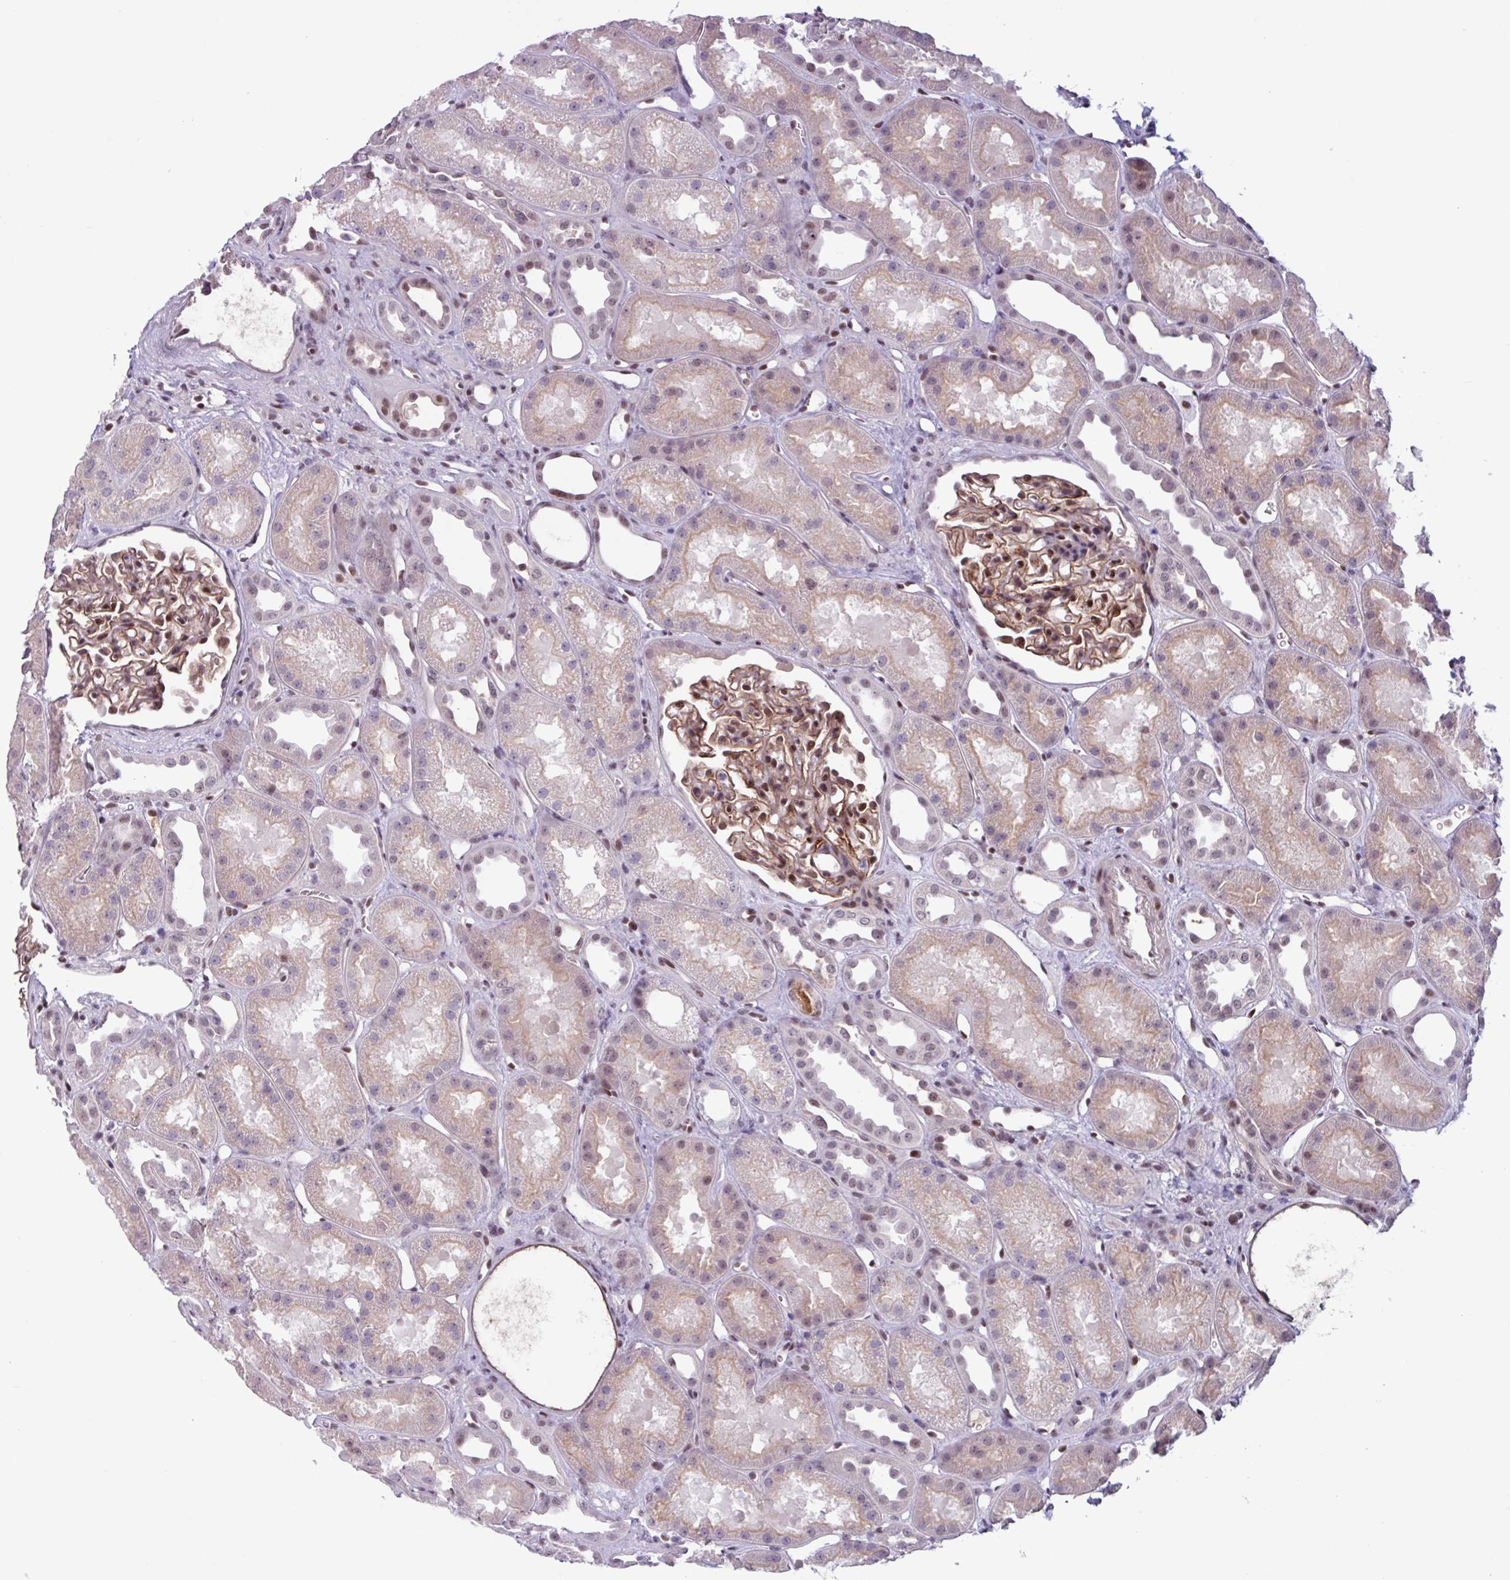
{"staining": {"intensity": "moderate", "quantity": ">75%", "location": "cytoplasmic/membranous,nuclear"}, "tissue": "kidney", "cell_type": "Cells in glomeruli", "image_type": "normal", "snomed": [{"axis": "morphology", "description": "Normal tissue, NOS"}, {"axis": "topography", "description": "Kidney"}], "caption": "An image of human kidney stained for a protein shows moderate cytoplasmic/membranous,nuclear brown staining in cells in glomeruli.", "gene": "ZNF575", "patient": {"sex": "male", "age": 61}}